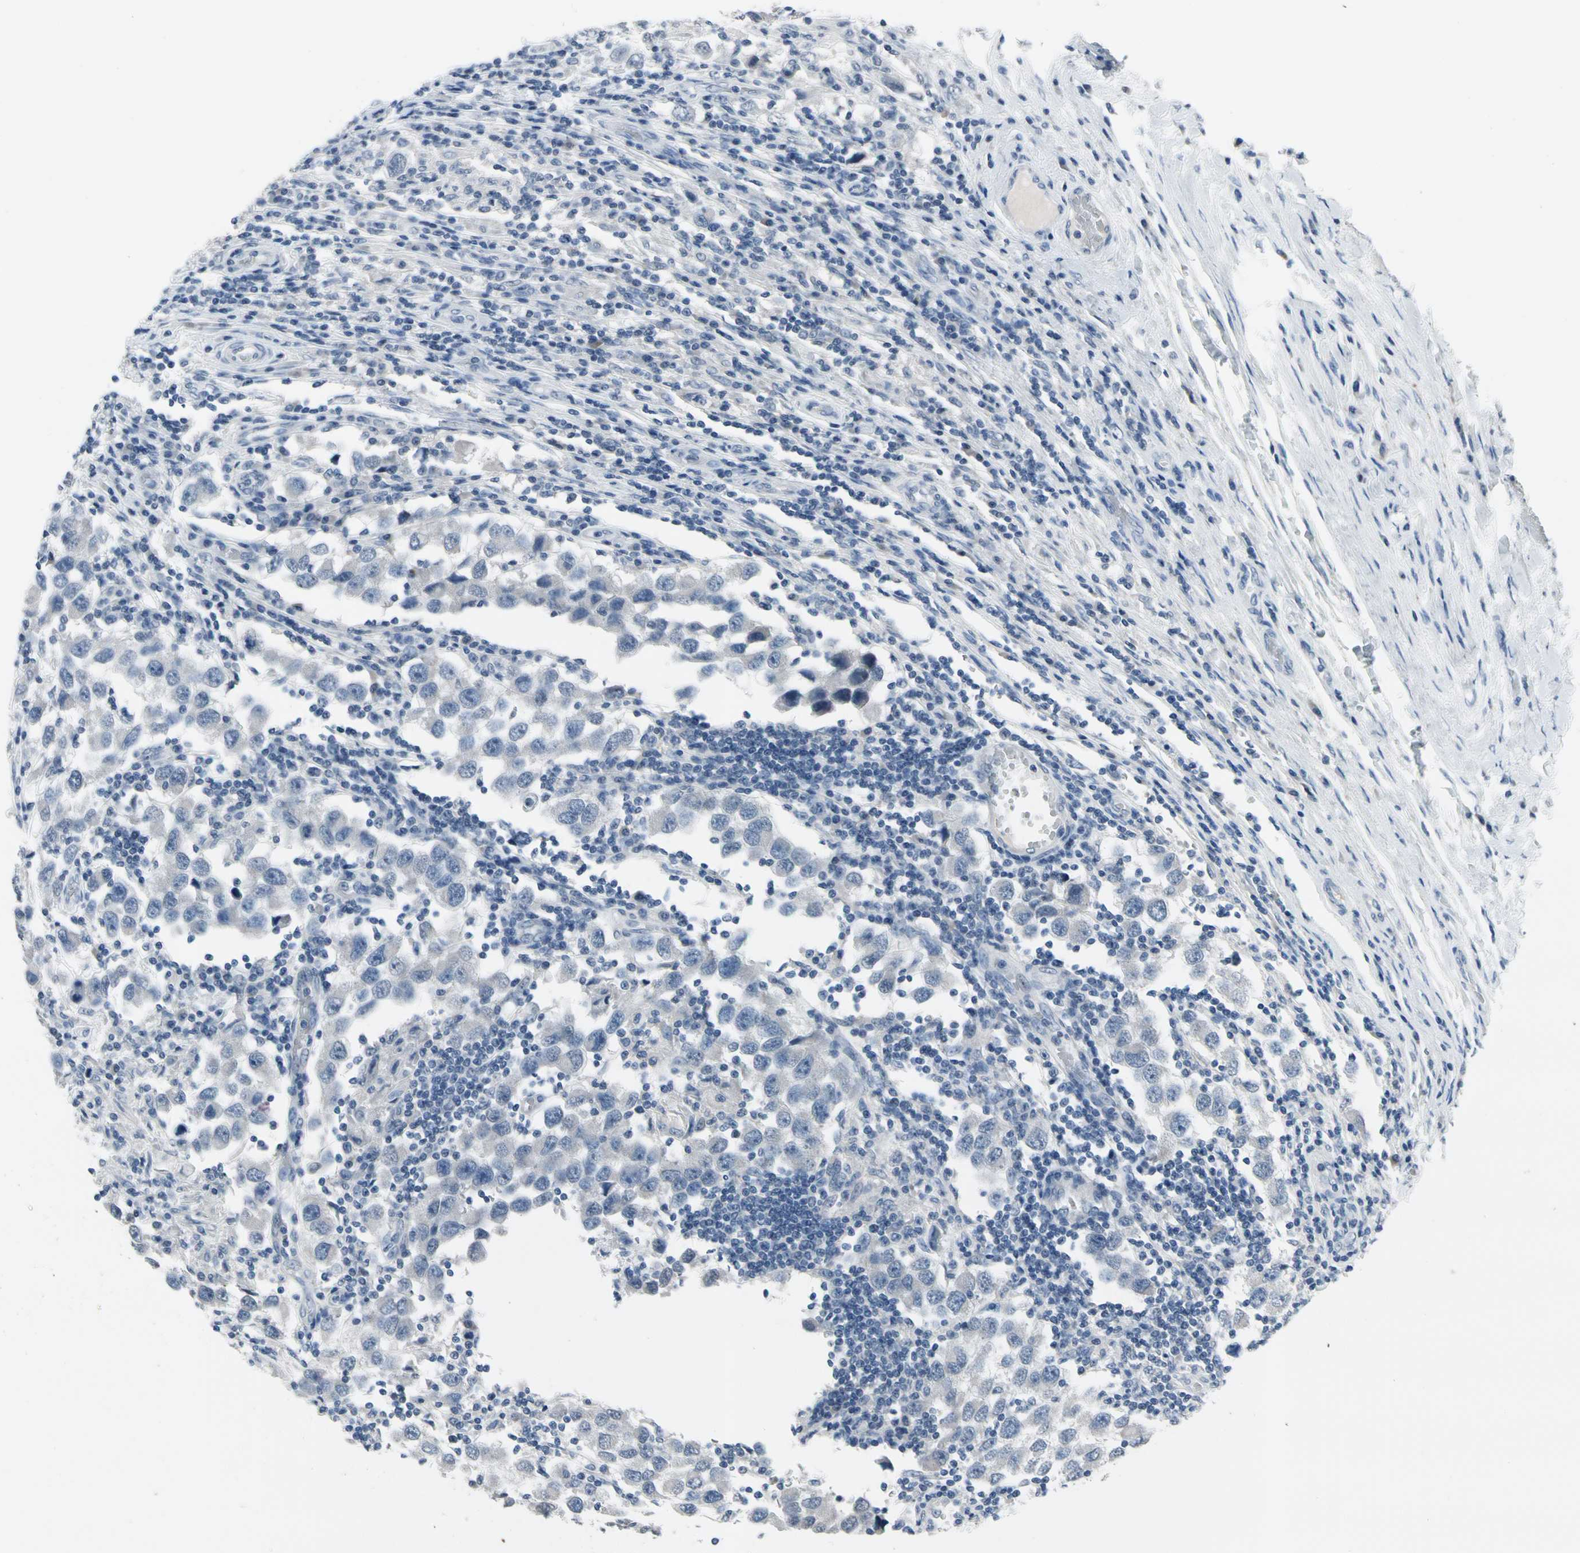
{"staining": {"intensity": "negative", "quantity": "none", "location": "none"}, "tissue": "testis cancer", "cell_type": "Tumor cells", "image_type": "cancer", "snomed": [{"axis": "morphology", "description": "Carcinoma, Embryonal, NOS"}, {"axis": "topography", "description": "Testis"}], "caption": "An immunohistochemistry histopathology image of testis cancer is shown. There is no staining in tumor cells of testis cancer.", "gene": "SV2A", "patient": {"sex": "male", "age": 21}}